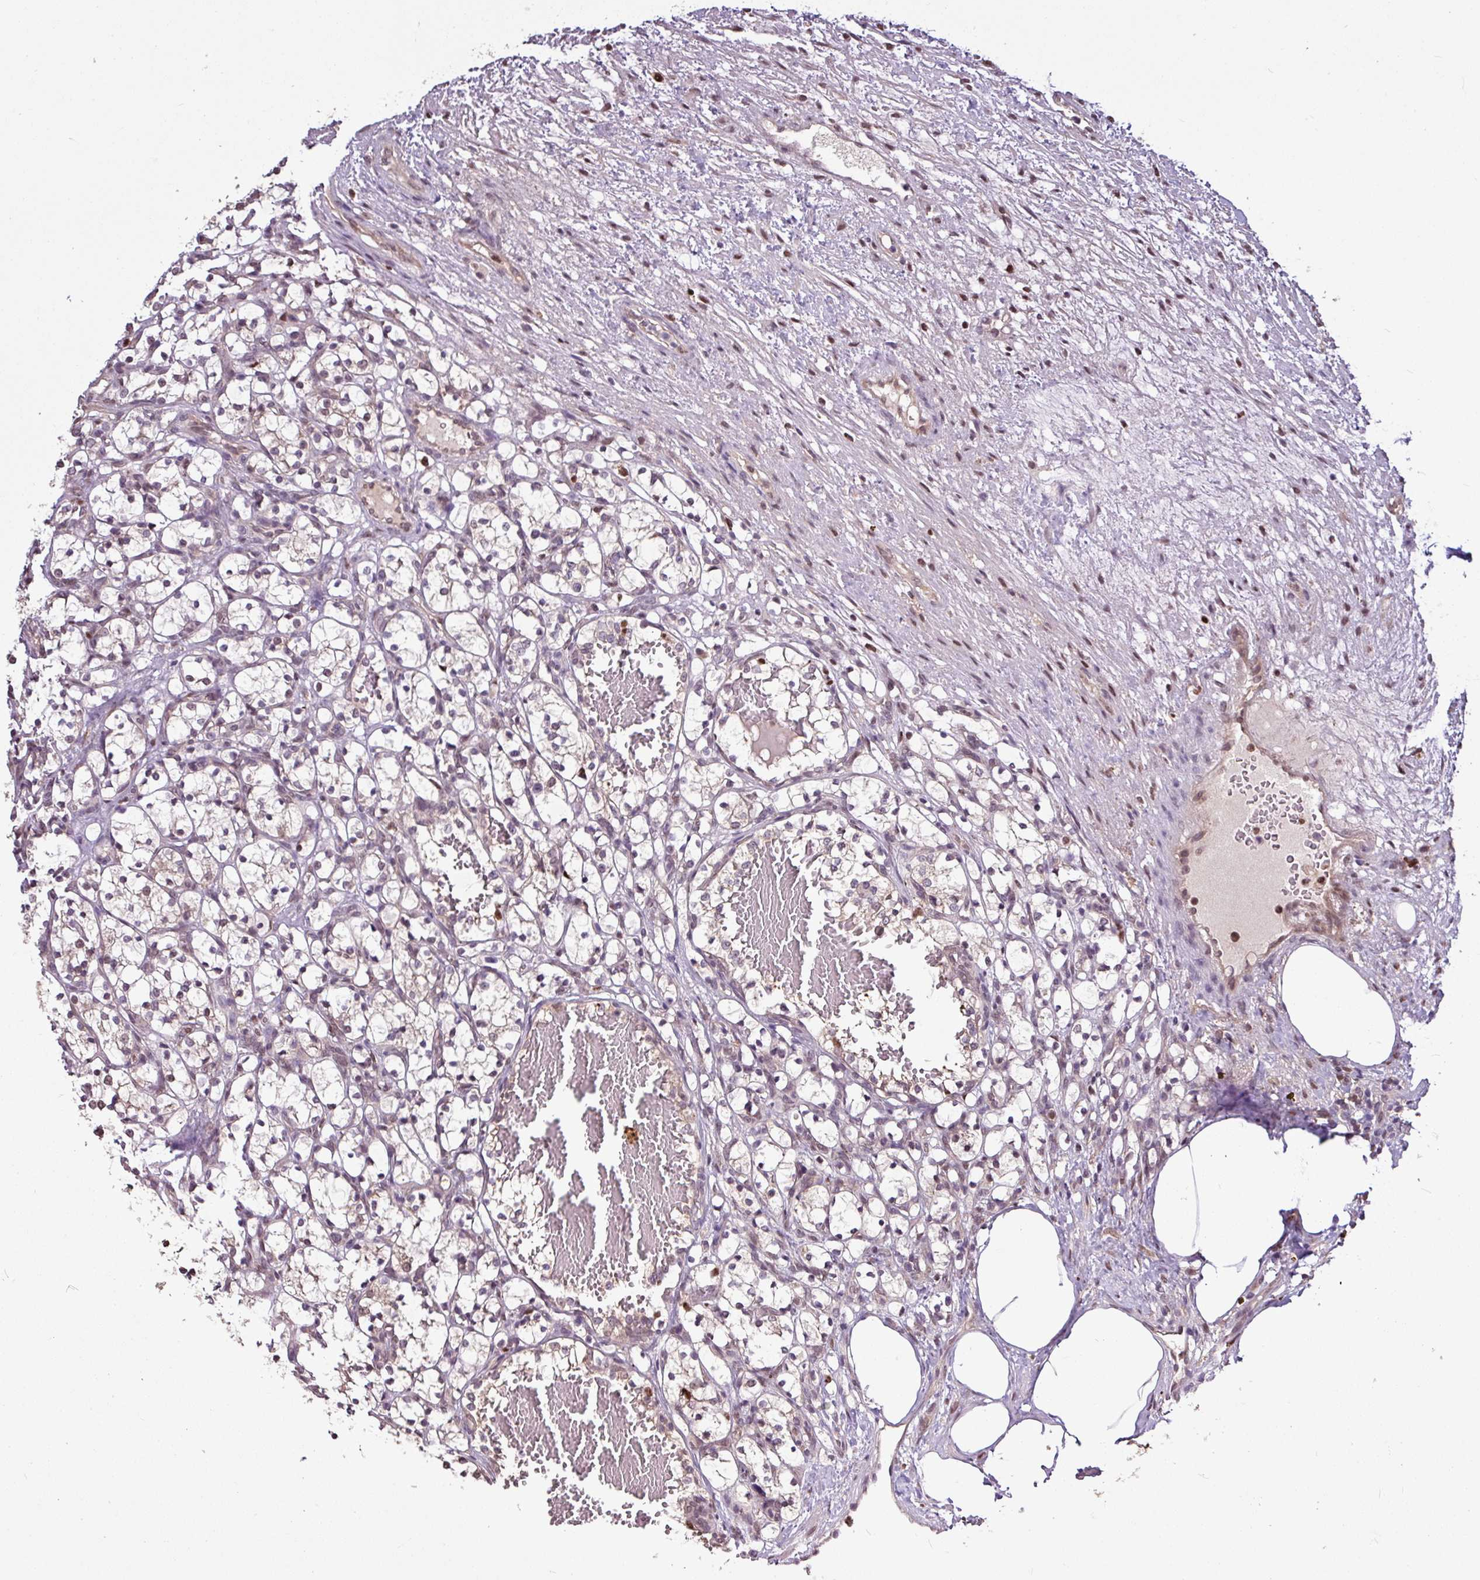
{"staining": {"intensity": "weak", "quantity": "<25%", "location": "nuclear"}, "tissue": "renal cancer", "cell_type": "Tumor cells", "image_type": "cancer", "snomed": [{"axis": "morphology", "description": "Adenocarcinoma, NOS"}, {"axis": "topography", "description": "Kidney"}], "caption": "A micrograph of human adenocarcinoma (renal) is negative for staining in tumor cells.", "gene": "SKIC2", "patient": {"sex": "female", "age": 69}}